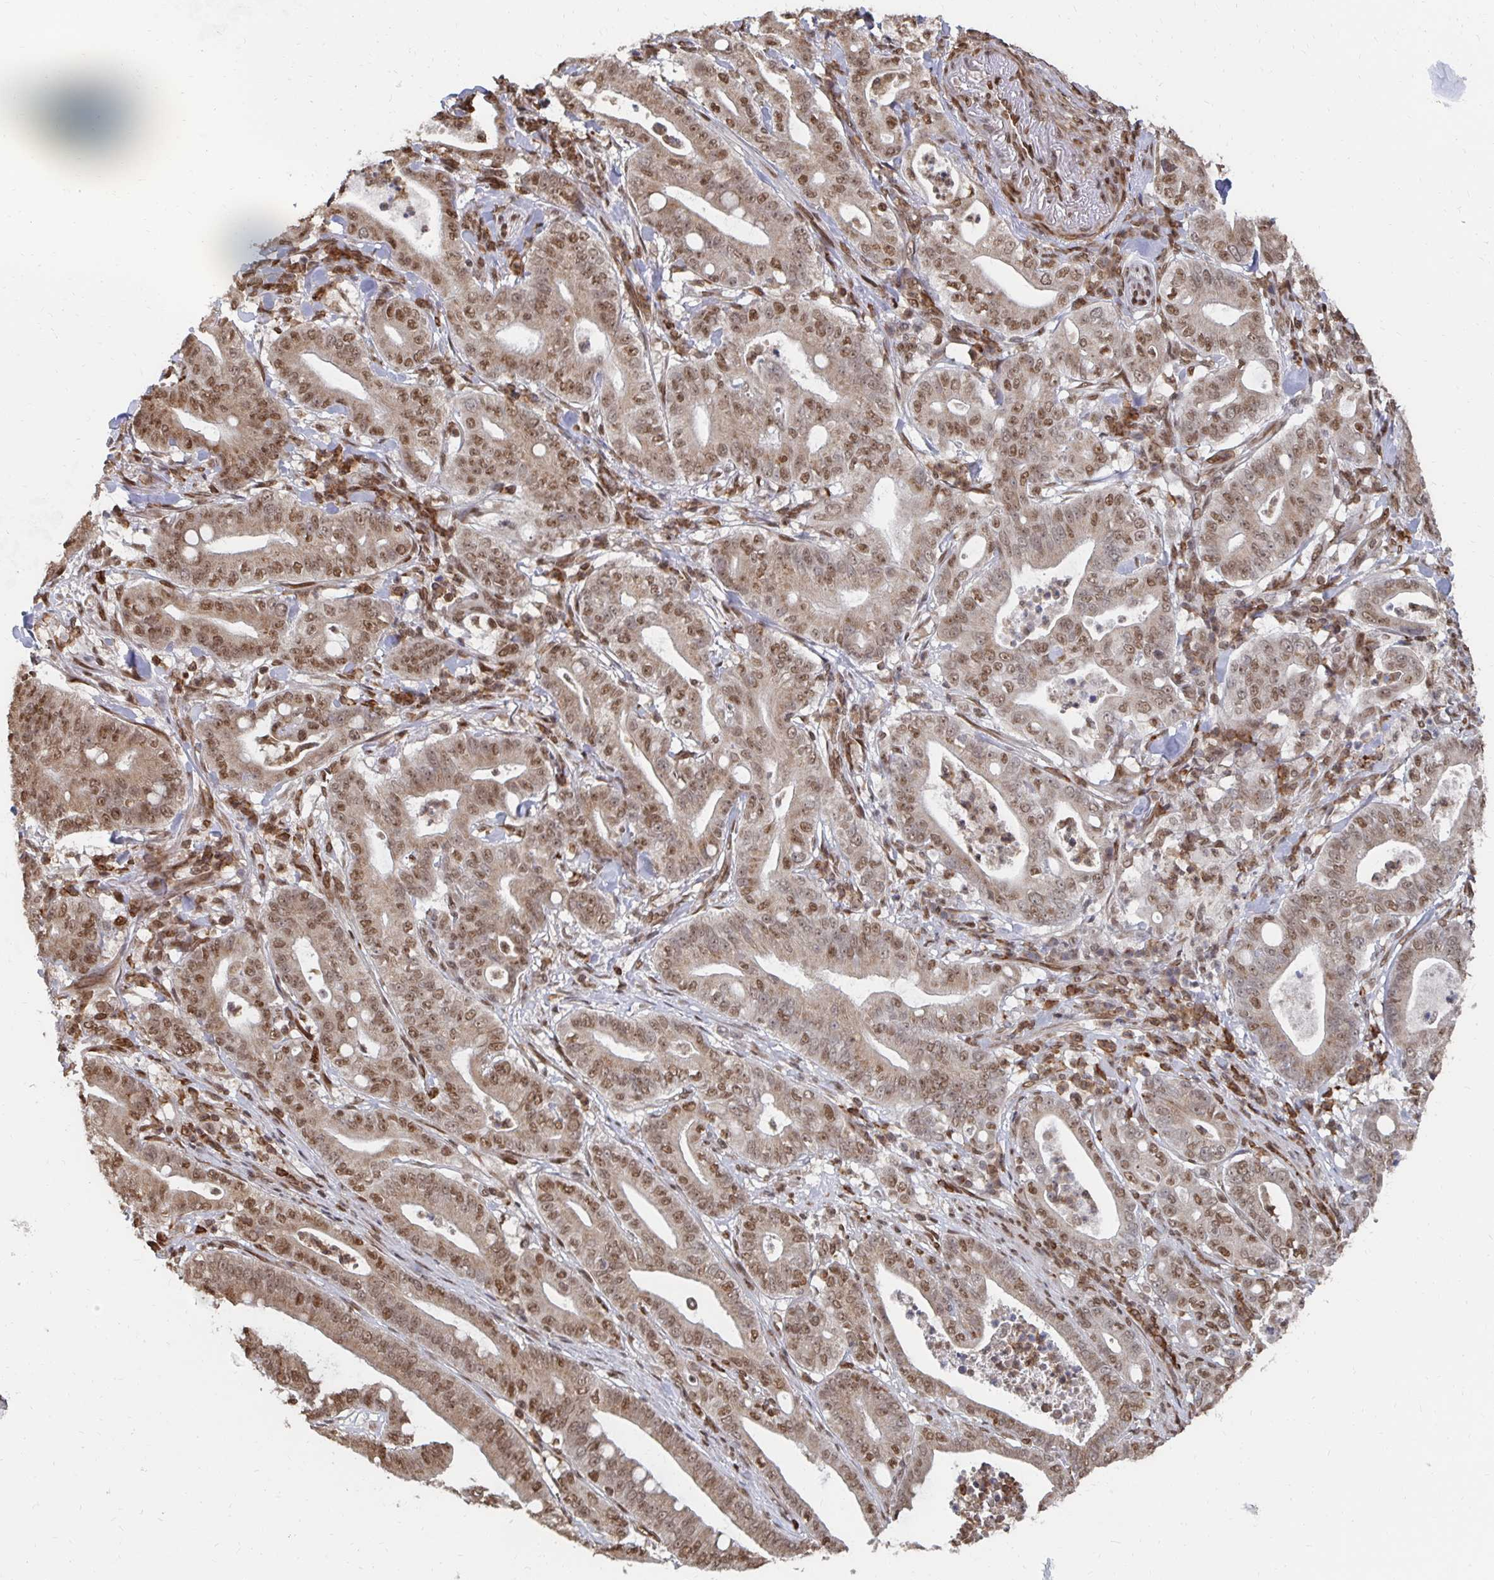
{"staining": {"intensity": "moderate", "quantity": ">75%", "location": "cytoplasmic/membranous,nuclear"}, "tissue": "pancreatic cancer", "cell_type": "Tumor cells", "image_type": "cancer", "snomed": [{"axis": "morphology", "description": "Adenocarcinoma, NOS"}, {"axis": "topography", "description": "Pancreas"}], "caption": "Pancreatic cancer (adenocarcinoma) tissue demonstrates moderate cytoplasmic/membranous and nuclear expression in approximately >75% of tumor cells, visualized by immunohistochemistry.", "gene": "GTF3C6", "patient": {"sex": "male", "age": 71}}